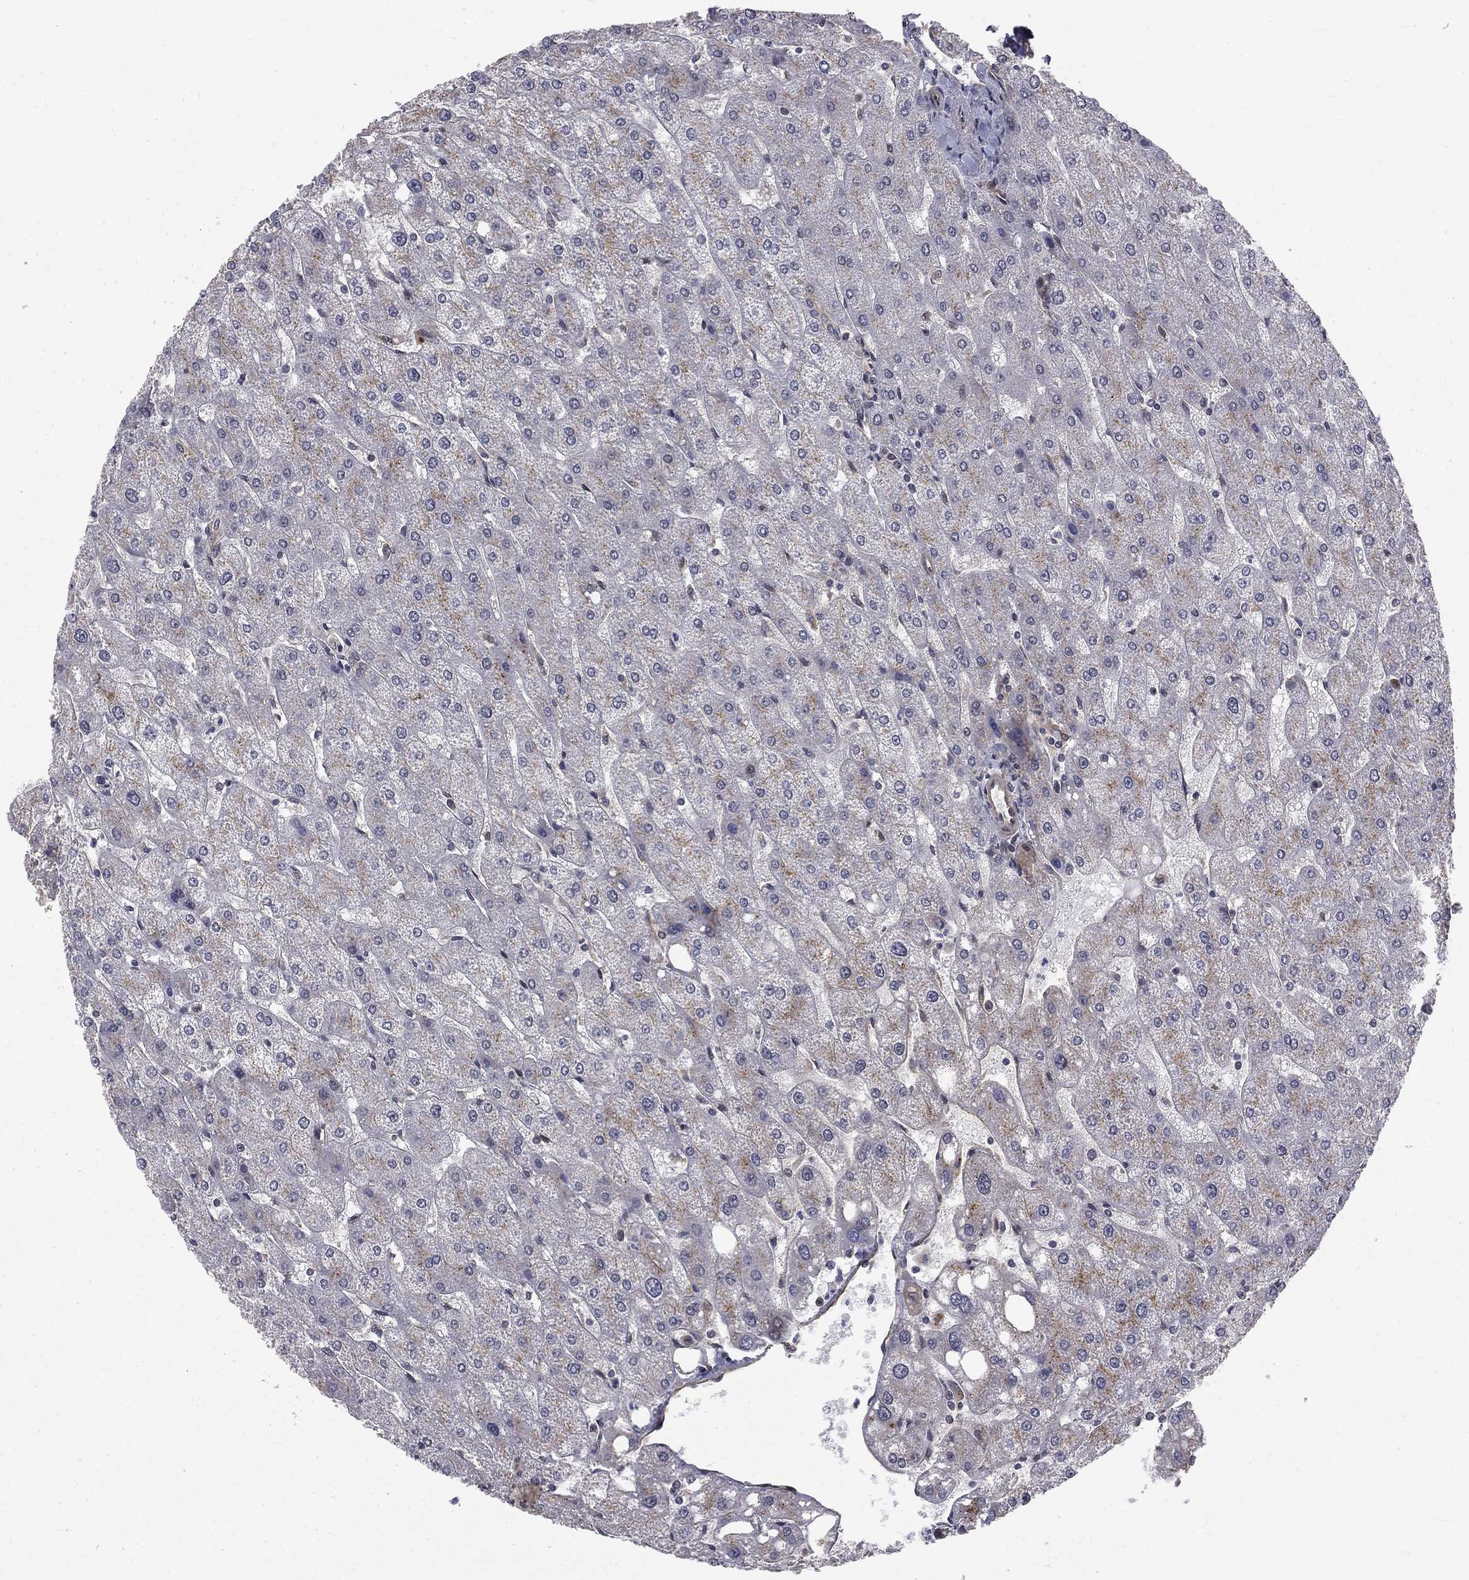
{"staining": {"intensity": "negative", "quantity": "none", "location": "none"}, "tissue": "liver", "cell_type": "Cholangiocytes", "image_type": "normal", "snomed": [{"axis": "morphology", "description": "Normal tissue, NOS"}, {"axis": "topography", "description": "Liver"}], "caption": "Immunohistochemical staining of benign human liver demonstrates no significant expression in cholangiocytes. The staining was performed using DAB (3,3'-diaminobenzidine) to visualize the protein expression in brown, while the nuclei were stained in blue with hematoxylin (Magnification: 20x).", "gene": "ARL3", "patient": {"sex": "male", "age": 67}}